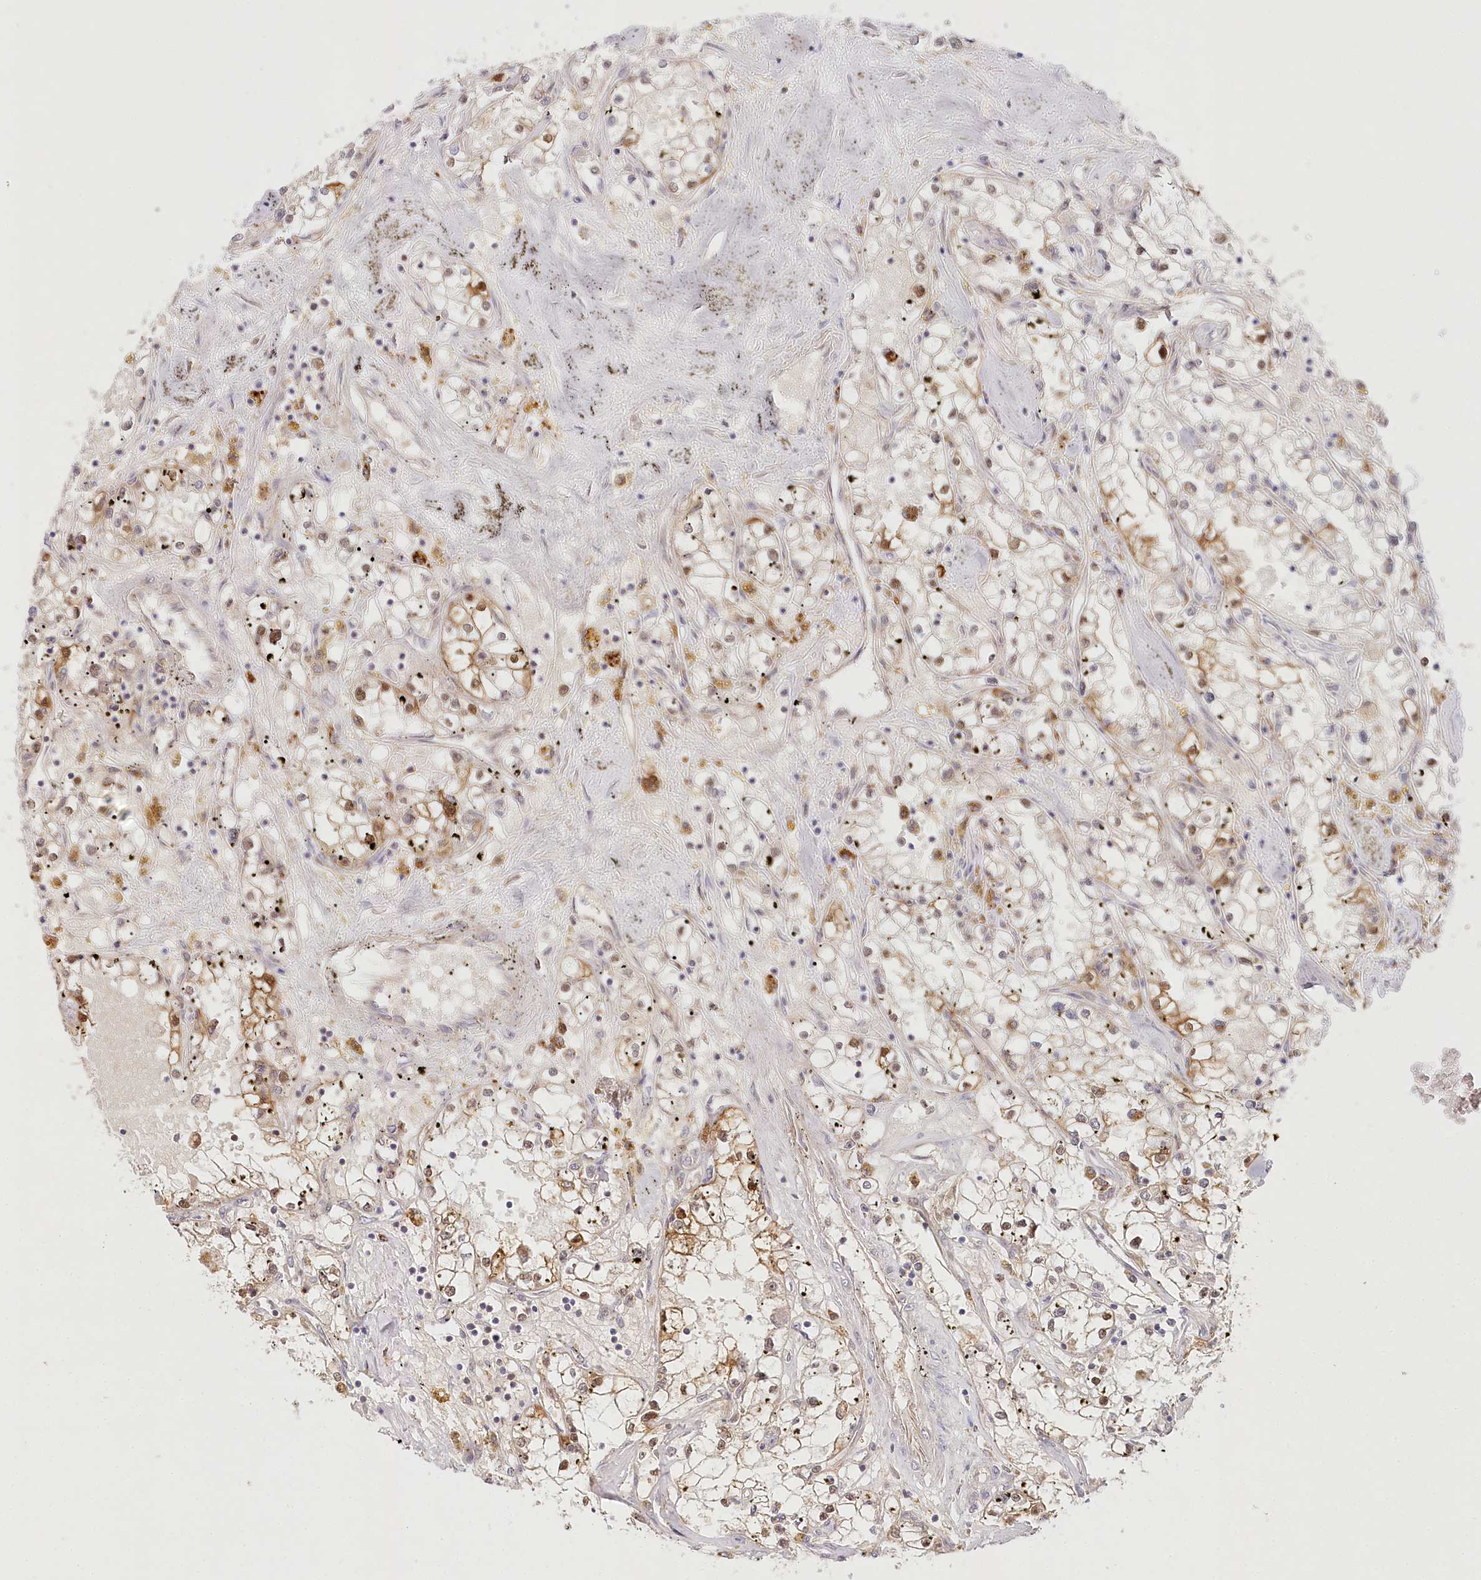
{"staining": {"intensity": "moderate", "quantity": "<25%", "location": "cytoplasmic/membranous"}, "tissue": "renal cancer", "cell_type": "Tumor cells", "image_type": "cancer", "snomed": [{"axis": "morphology", "description": "Adenocarcinoma, NOS"}, {"axis": "topography", "description": "Kidney"}], "caption": "IHC staining of renal adenocarcinoma, which exhibits low levels of moderate cytoplasmic/membranous positivity in about <25% of tumor cells indicating moderate cytoplasmic/membranous protein staining. The staining was performed using DAB (brown) for protein detection and nuclei were counterstained in hematoxylin (blue).", "gene": "INPP4B", "patient": {"sex": "male", "age": 56}}